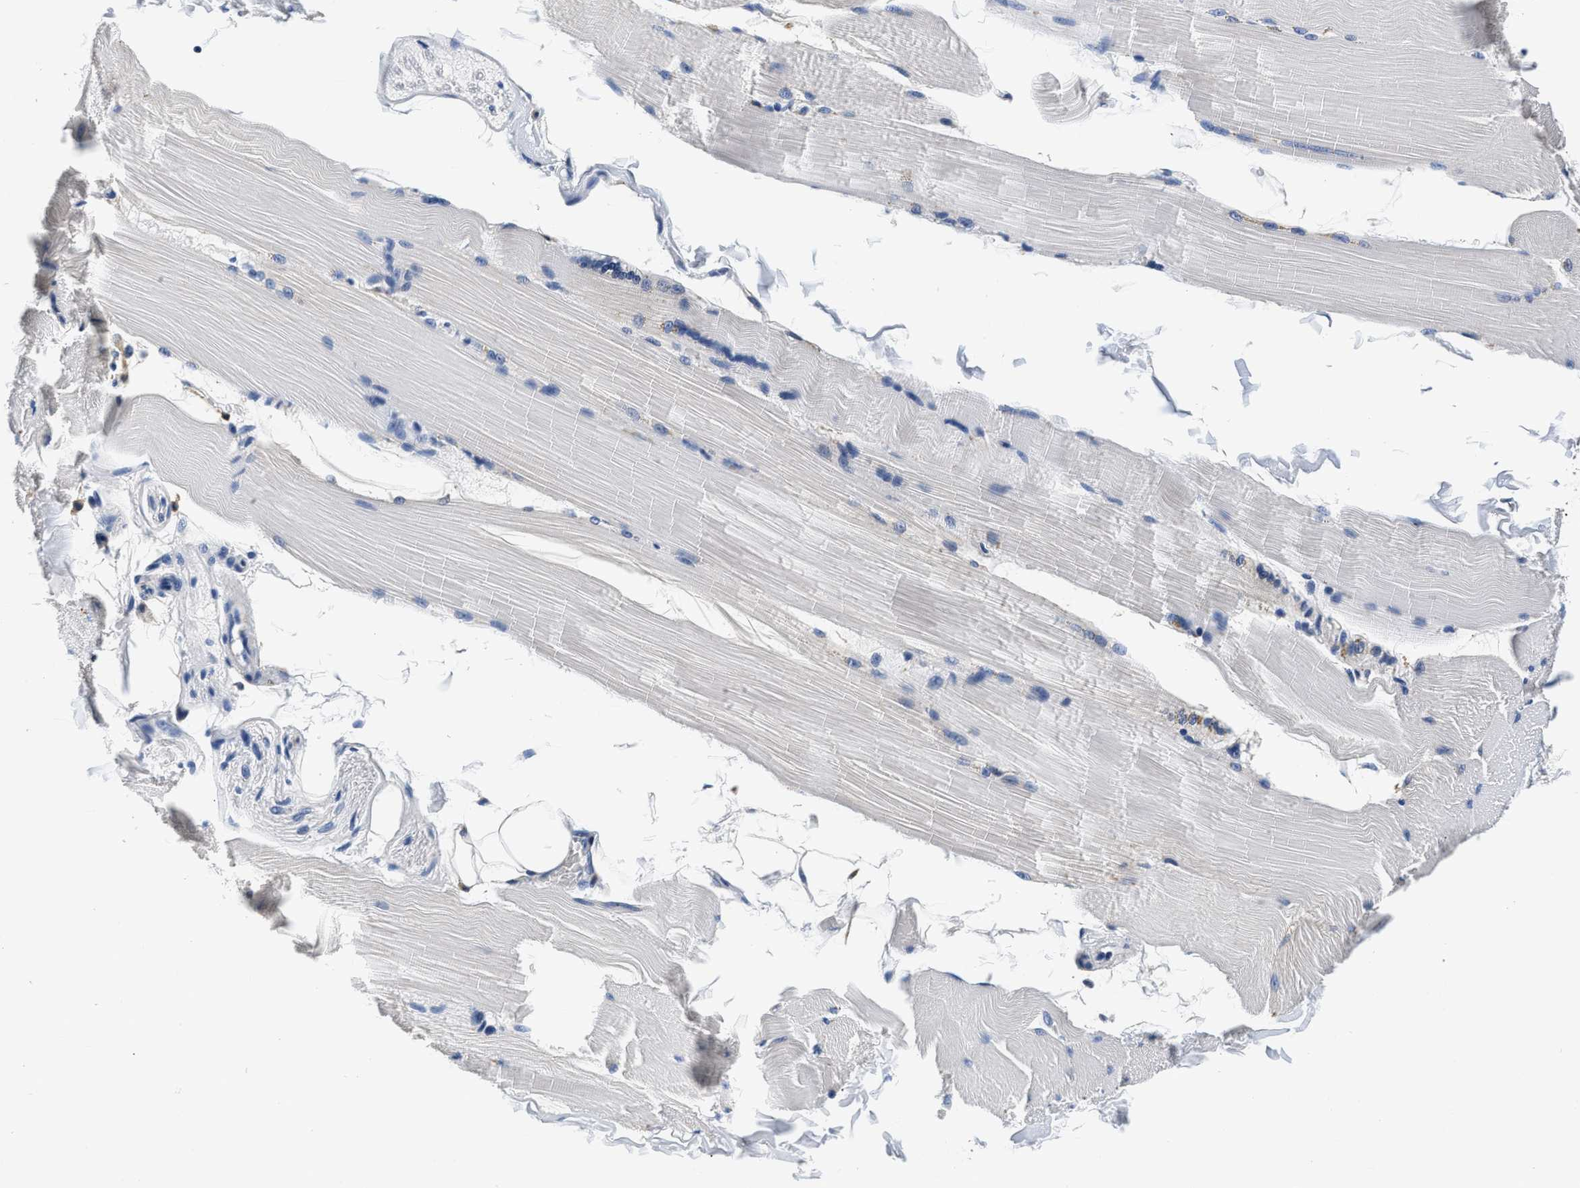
{"staining": {"intensity": "negative", "quantity": "none", "location": "none"}, "tissue": "skeletal muscle", "cell_type": "Myocytes", "image_type": "normal", "snomed": [{"axis": "morphology", "description": "Normal tissue, NOS"}, {"axis": "topography", "description": "Skin"}, {"axis": "topography", "description": "Skeletal muscle"}], "caption": "IHC photomicrograph of benign skeletal muscle: skeletal muscle stained with DAB displays no significant protein staining in myocytes. The staining was performed using DAB (3,3'-diaminobenzidine) to visualize the protein expression in brown, while the nuclei were stained in blue with hematoxylin (Magnification: 20x).", "gene": "GRN", "patient": {"sex": "male", "age": 83}}